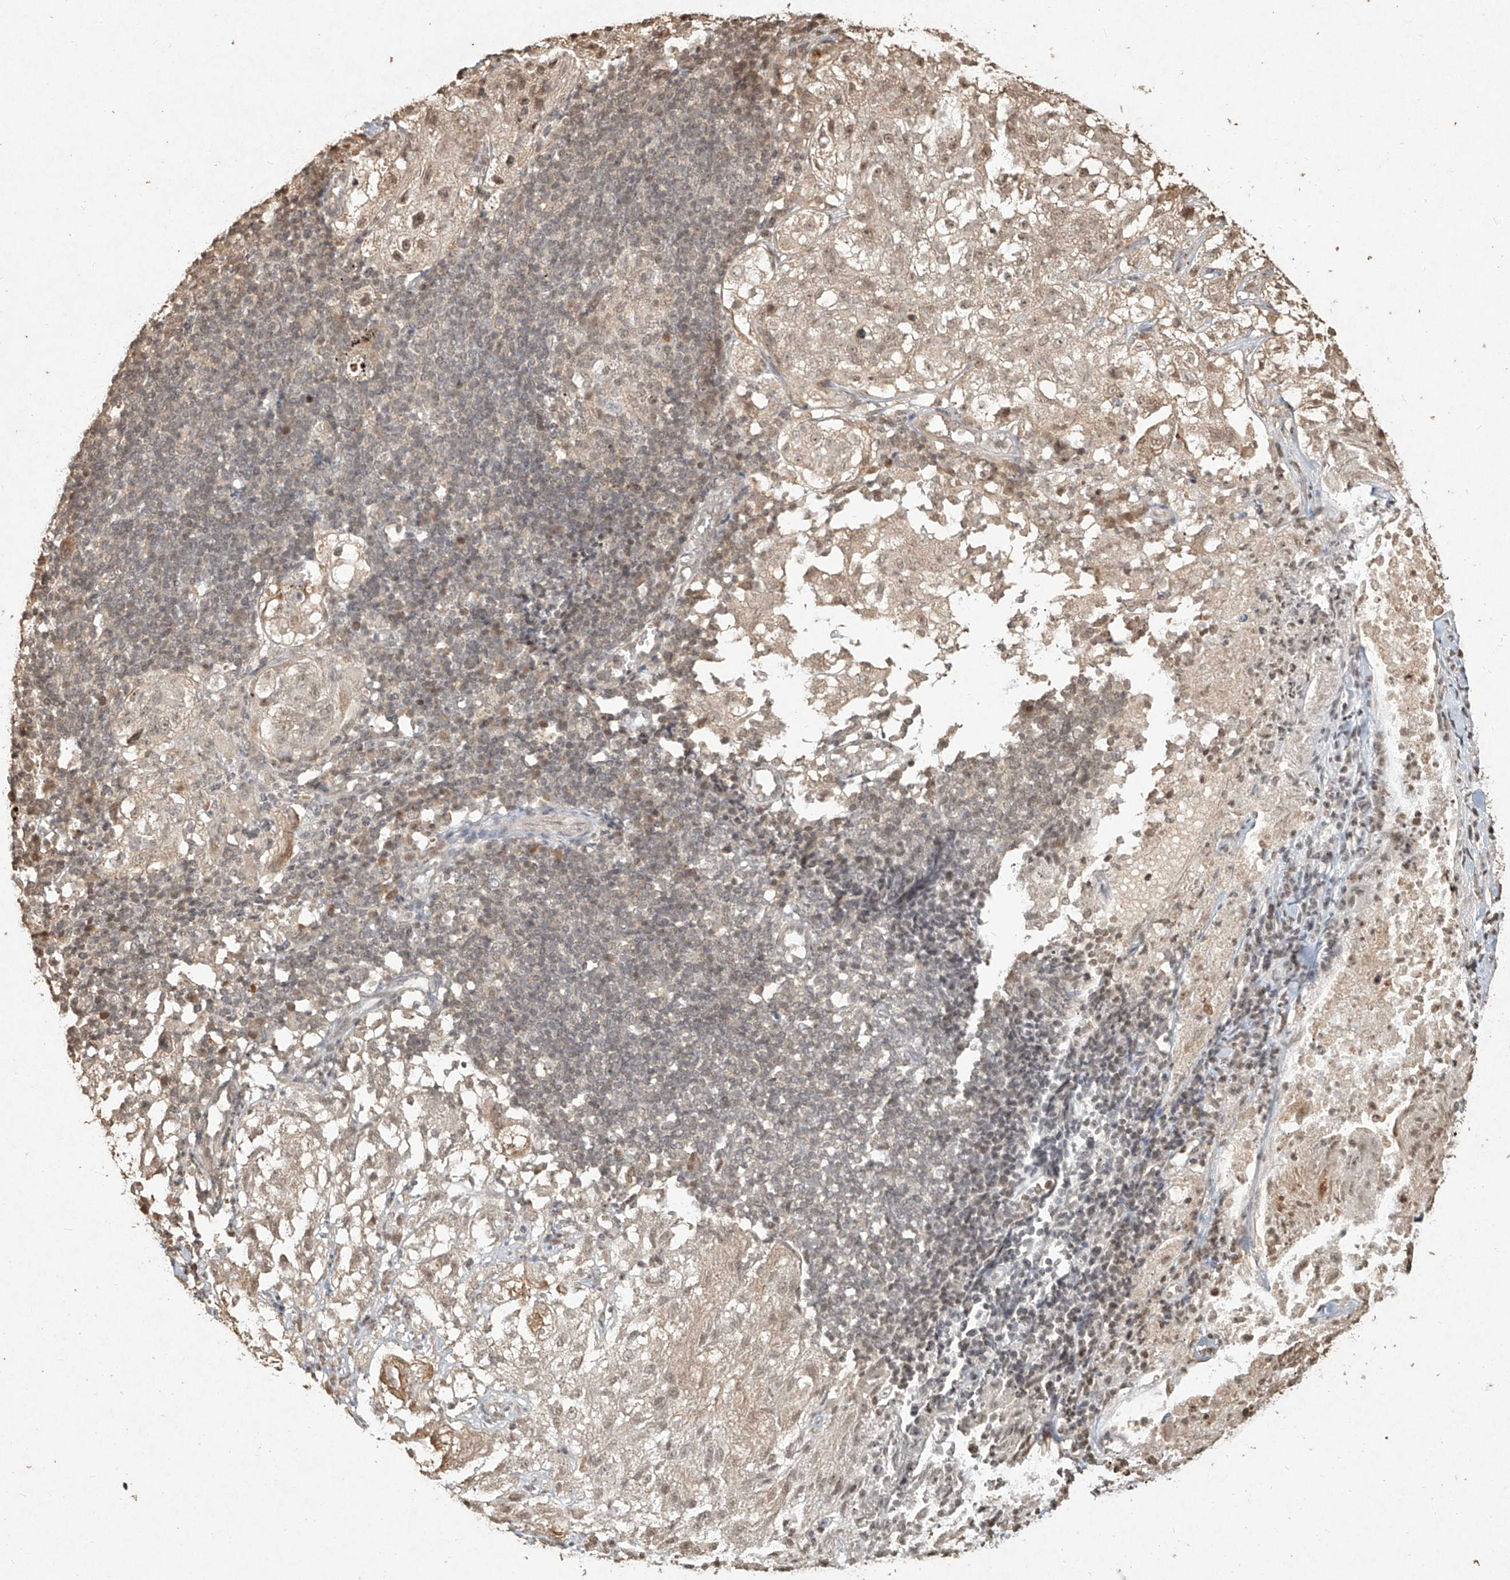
{"staining": {"intensity": "weak", "quantity": ">75%", "location": "nuclear"}, "tissue": "lung cancer", "cell_type": "Tumor cells", "image_type": "cancer", "snomed": [{"axis": "morphology", "description": "Inflammation, NOS"}, {"axis": "morphology", "description": "Squamous cell carcinoma, NOS"}, {"axis": "topography", "description": "Lymph node"}, {"axis": "topography", "description": "Soft tissue"}, {"axis": "topography", "description": "Lung"}], "caption": "The histopathology image exhibits a brown stain indicating the presence of a protein in the nuclear of tumor cells in lung squamous cell carcinoma. (brown staining indicates protein expression, while blue staining denotes nuclei).", "gene": "UBE2K", "patient": {"sex": "male", "age": 66}}